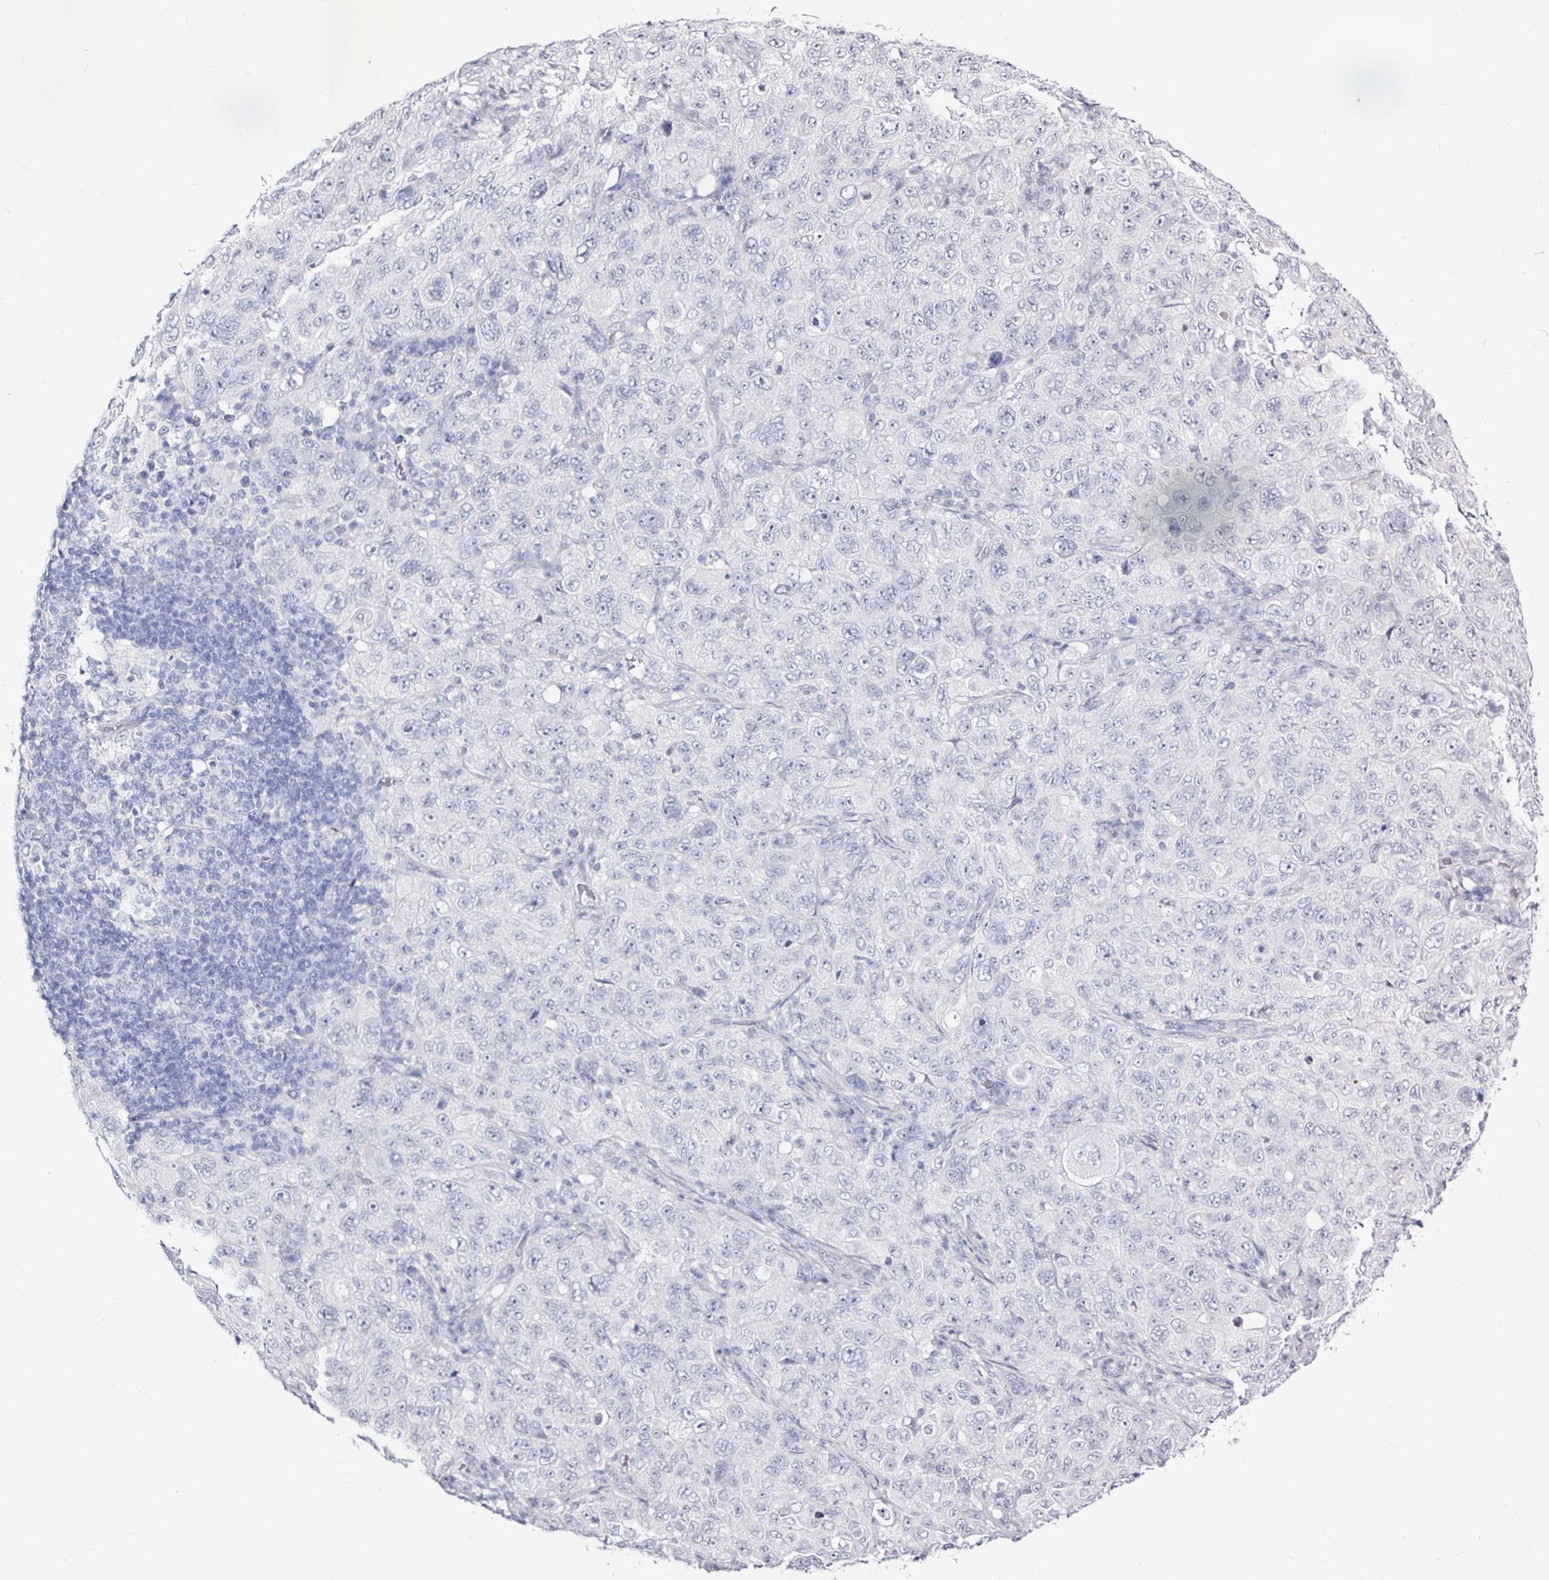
{"staining": {"intensity": "negative", "quantity": "none", "location": "none"}, "tissue": "pancreatic cancer", "cell_type": "Tumor cells", "image_type": "cancer", "snomed": [{"axis": "morphology", "description": "Adenocarcinoma, NOS"}, {"axis": "topography", "description": "Pancreas"}], "caption": "A micrograph of human adenocarcinoma (pancreatic) is negative for staining in tumor cells. Nuclei are stained in blue.", "gene": "LUZP4", "patient": {"sex": "male", "age": 68}}